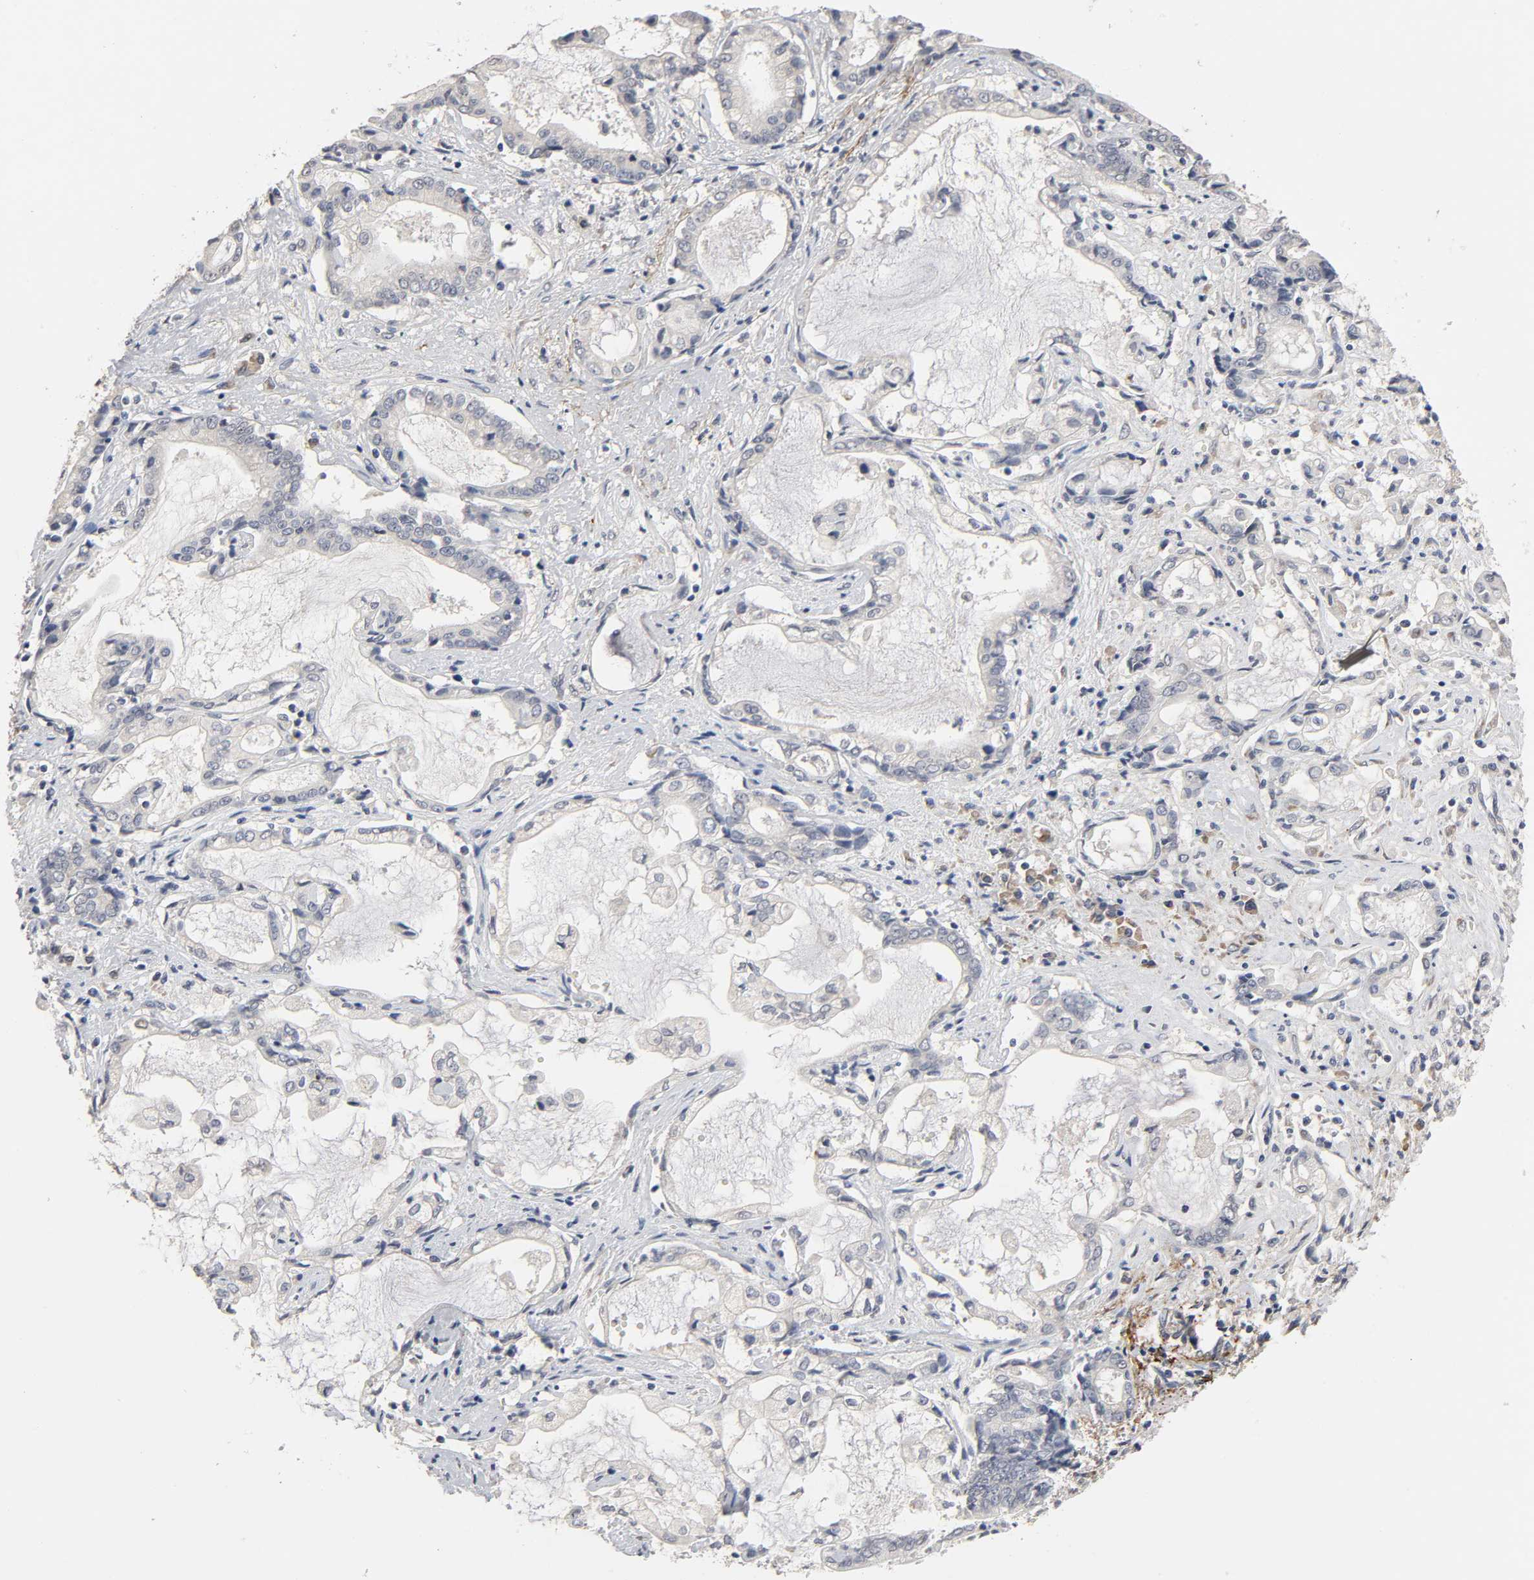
{"staining": {"intensity": "negative", "quantity": "none", "location": "none"}, "tissue": "liver cancer", "cell_type": "Tumor cells", "image_type": "cancer", "snomed": [{"axis": "morphology", "description": "Cholangiocarcinoma"}, {"axis": "topography", "description": "Liver"}], "caption": "This is an IHC image of liver cancer (cholangiocarcinoma). There is no expression in tumor cells.", "gene": "HDLBP", "patient": {"sex": "male", "age": 57}}